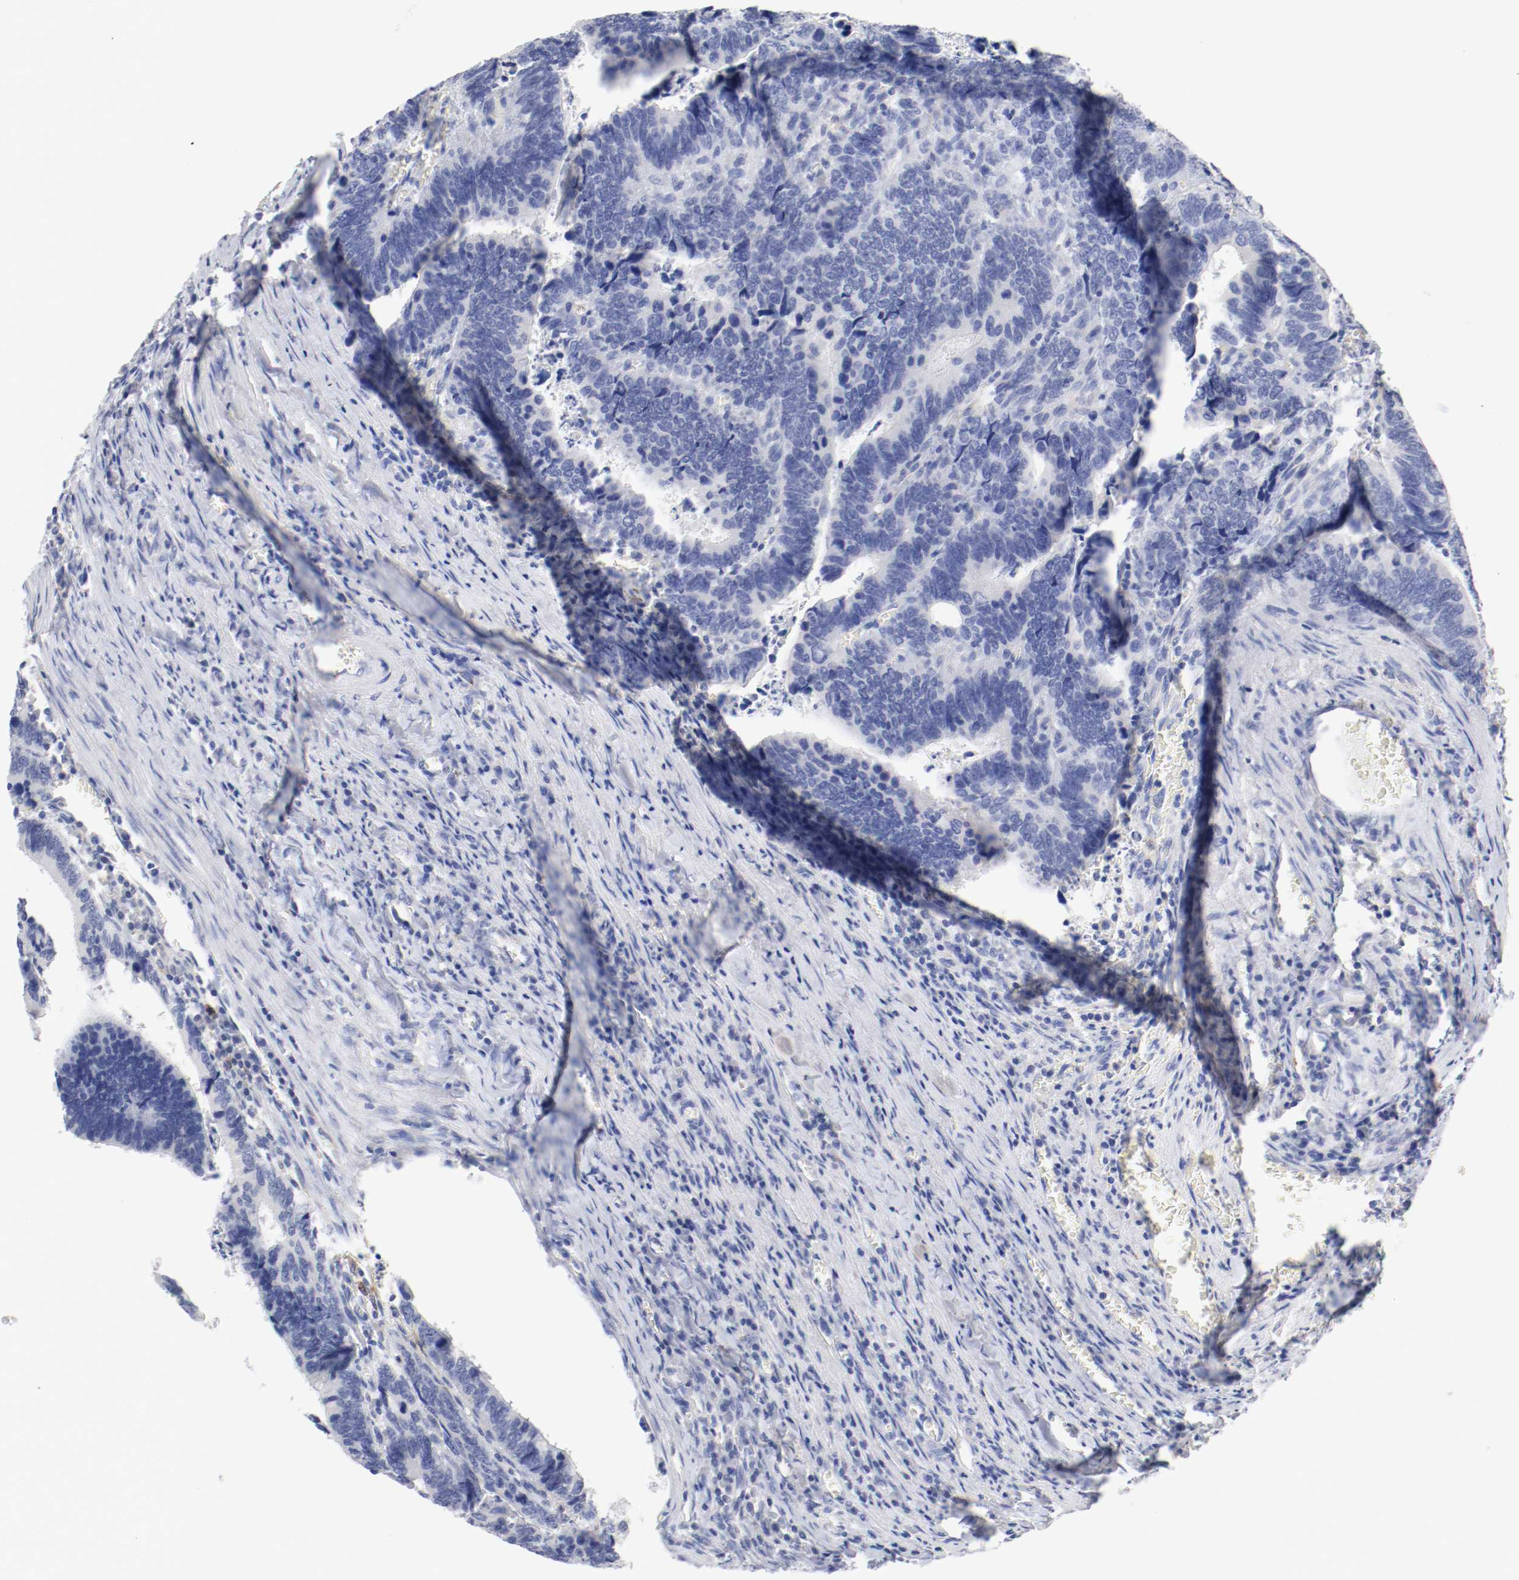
{"staining": {"intensity": "negative", "quantity": "none", "location": "none"}, "tissue": "colorectal cancer", "cell_type": "Tumor cells", "image_type": "cancer", "snomed": [{"axis": "morphology", "description": "Adenocarcinoma, NOS"}, {"axis": "topography", "description": "Colon"}], "caption": "High power microscopy photomicrograph of an immunohistochemistry histopathology image of adenocarcinoma (colorectal), revealing no significant expression in tumor cells. (DAB immunohistochemistry with hematoxylin counter stain).", "gene": "FGFBP1", "patient": {"sex": "male", "age": 72}}